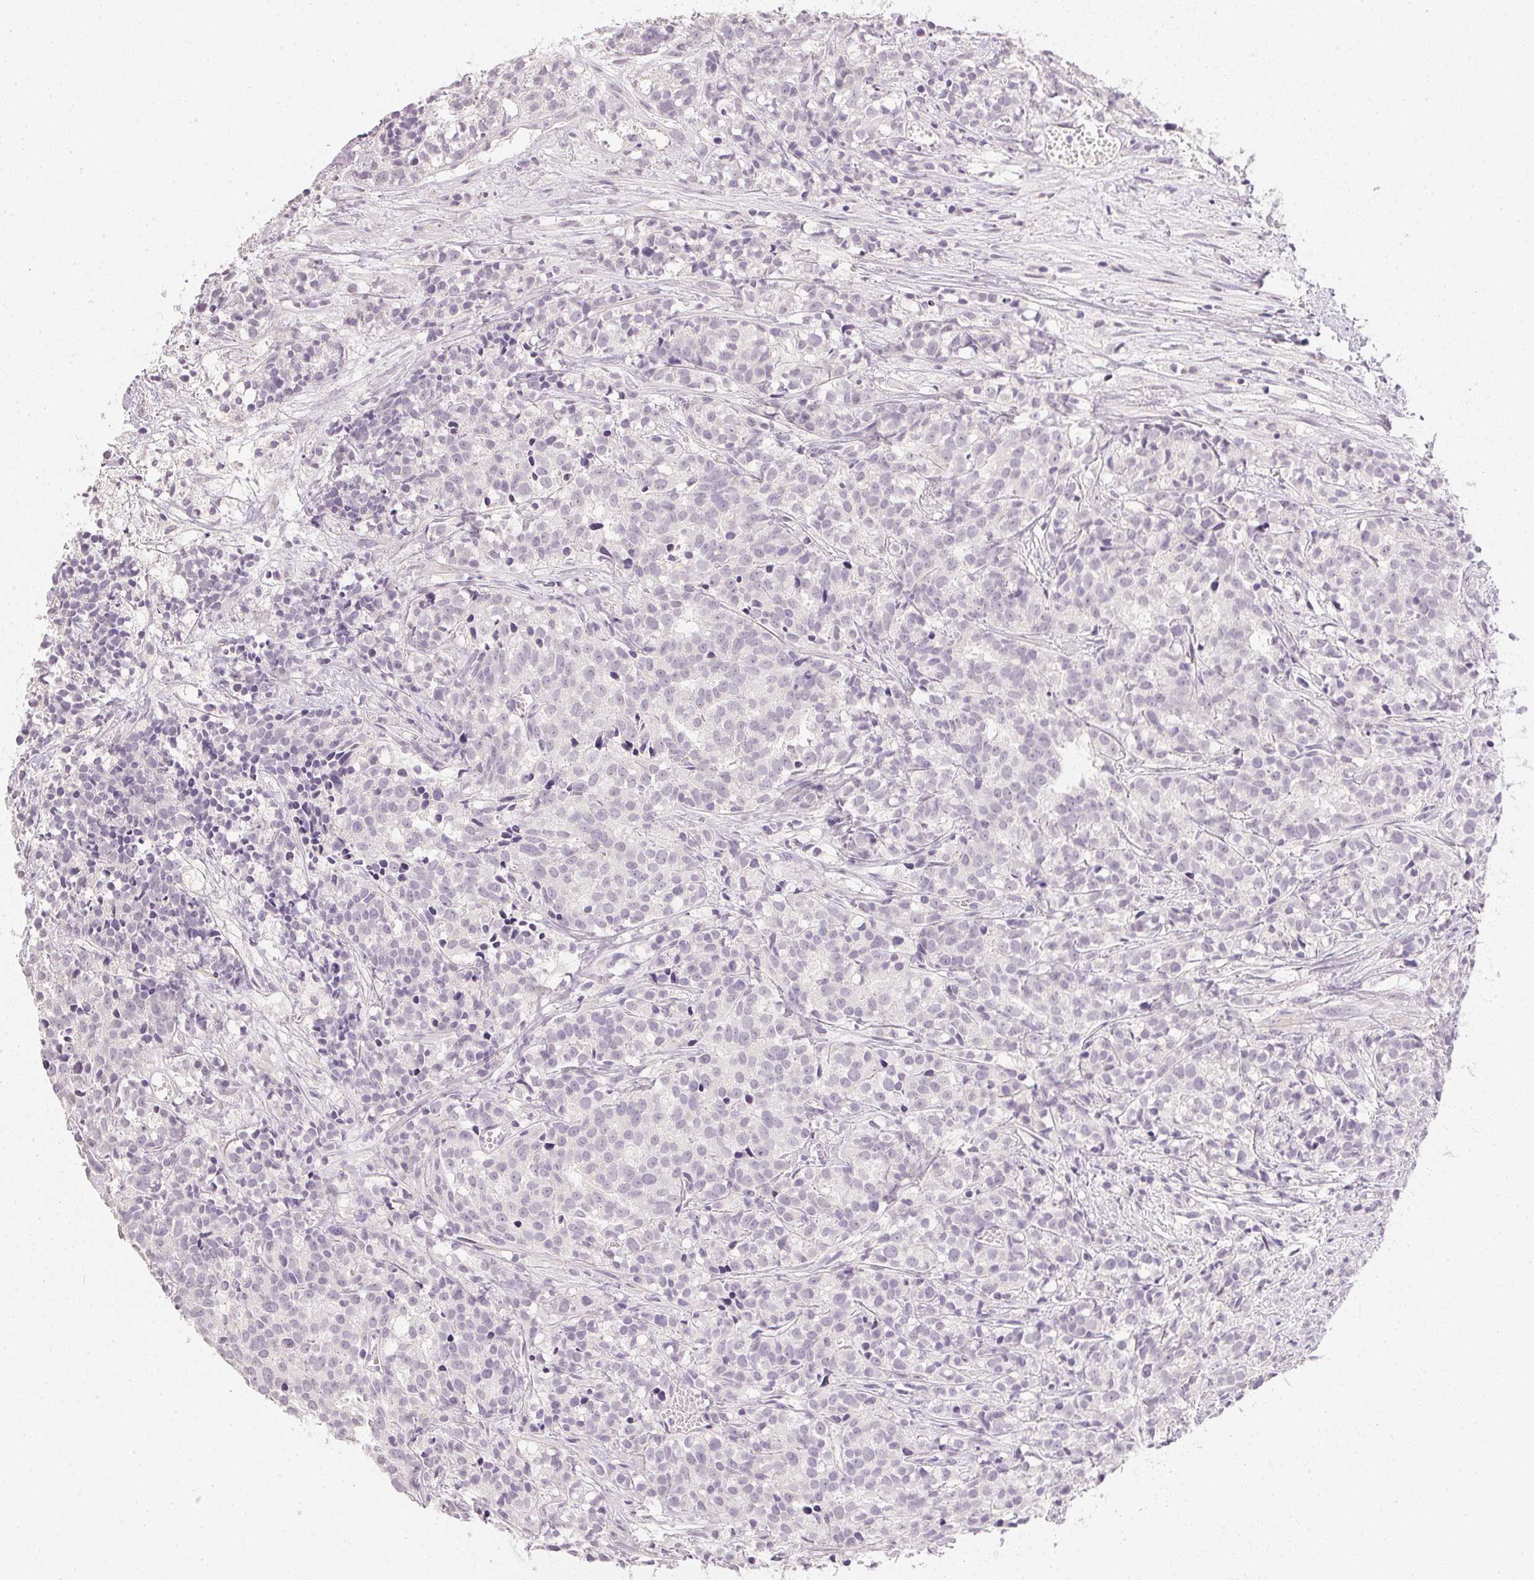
{"staining": {"intensity": "negative", "quantity": "none", "location": "none"}, "tissue": "prostate cancer", "cell_type": "Tumor cells", "image_type": "cancer", "snomed": [{"axis": "morphology", "description": "Adenocarcinoma, High grade"}, {"axis": "topography", "description": "Prostate"}], "caption": "IHC micrograph of neoplastic tissue: prostate high-grade adenocarcinoma stained with DAB reveals no significant protein staining in tumor cells. The staining was performed using DAB (3,3'-diaminobenzidine) to visualize the protein expression in brown, while the nuclei were stained in blue with hematoxylin (Magnification: 20x).", "gene": "PPY", "patient": {"sex": "male", "age": 58}}